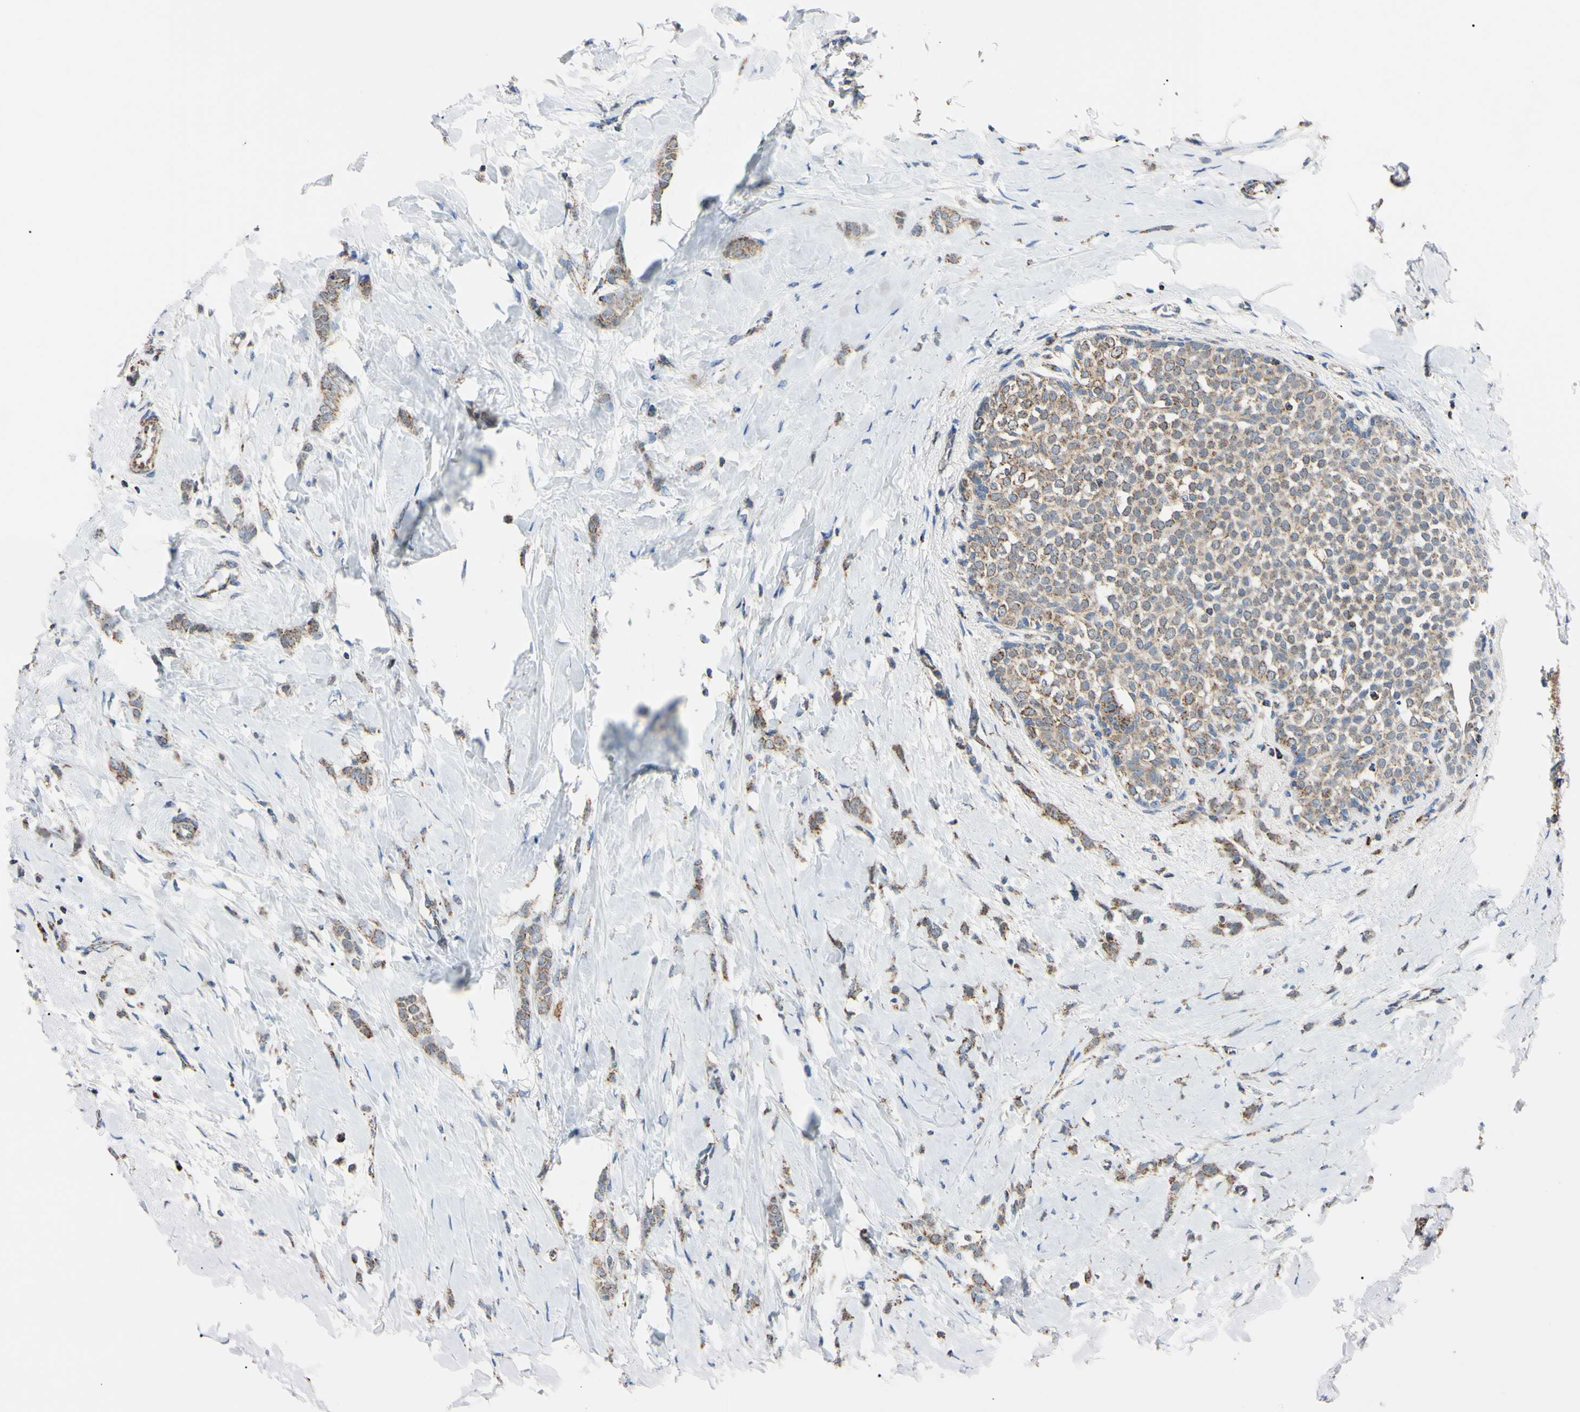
{"staining": {"intensity": "moderate", "quantity": ">75%", "location": "cytoplasmic/membranous"}, "tissue": "breast cancer", "cell_type": "Tumor cells", "image_type": "cancer", "snomed": [{"axis": "morphology", "description": "Lobular carcinoma, in situ"}, {"axis": "morphology", "description": "Lobular carcinoma"}, {"axis": "topography", "description": "Breast"}], "caption": "Breast lobular carcinoma stained with DAB IHC displays medium levels of moderate cytoplasmic/membranous staining in approximately >75% of tumor cells. The protein is stained brown, and the nuclei are stained in blue (DAB IHC with brightfield microscopy, high magnification).", "gene": "CLPP", "patient": {"sex": "female", "age": 41}}